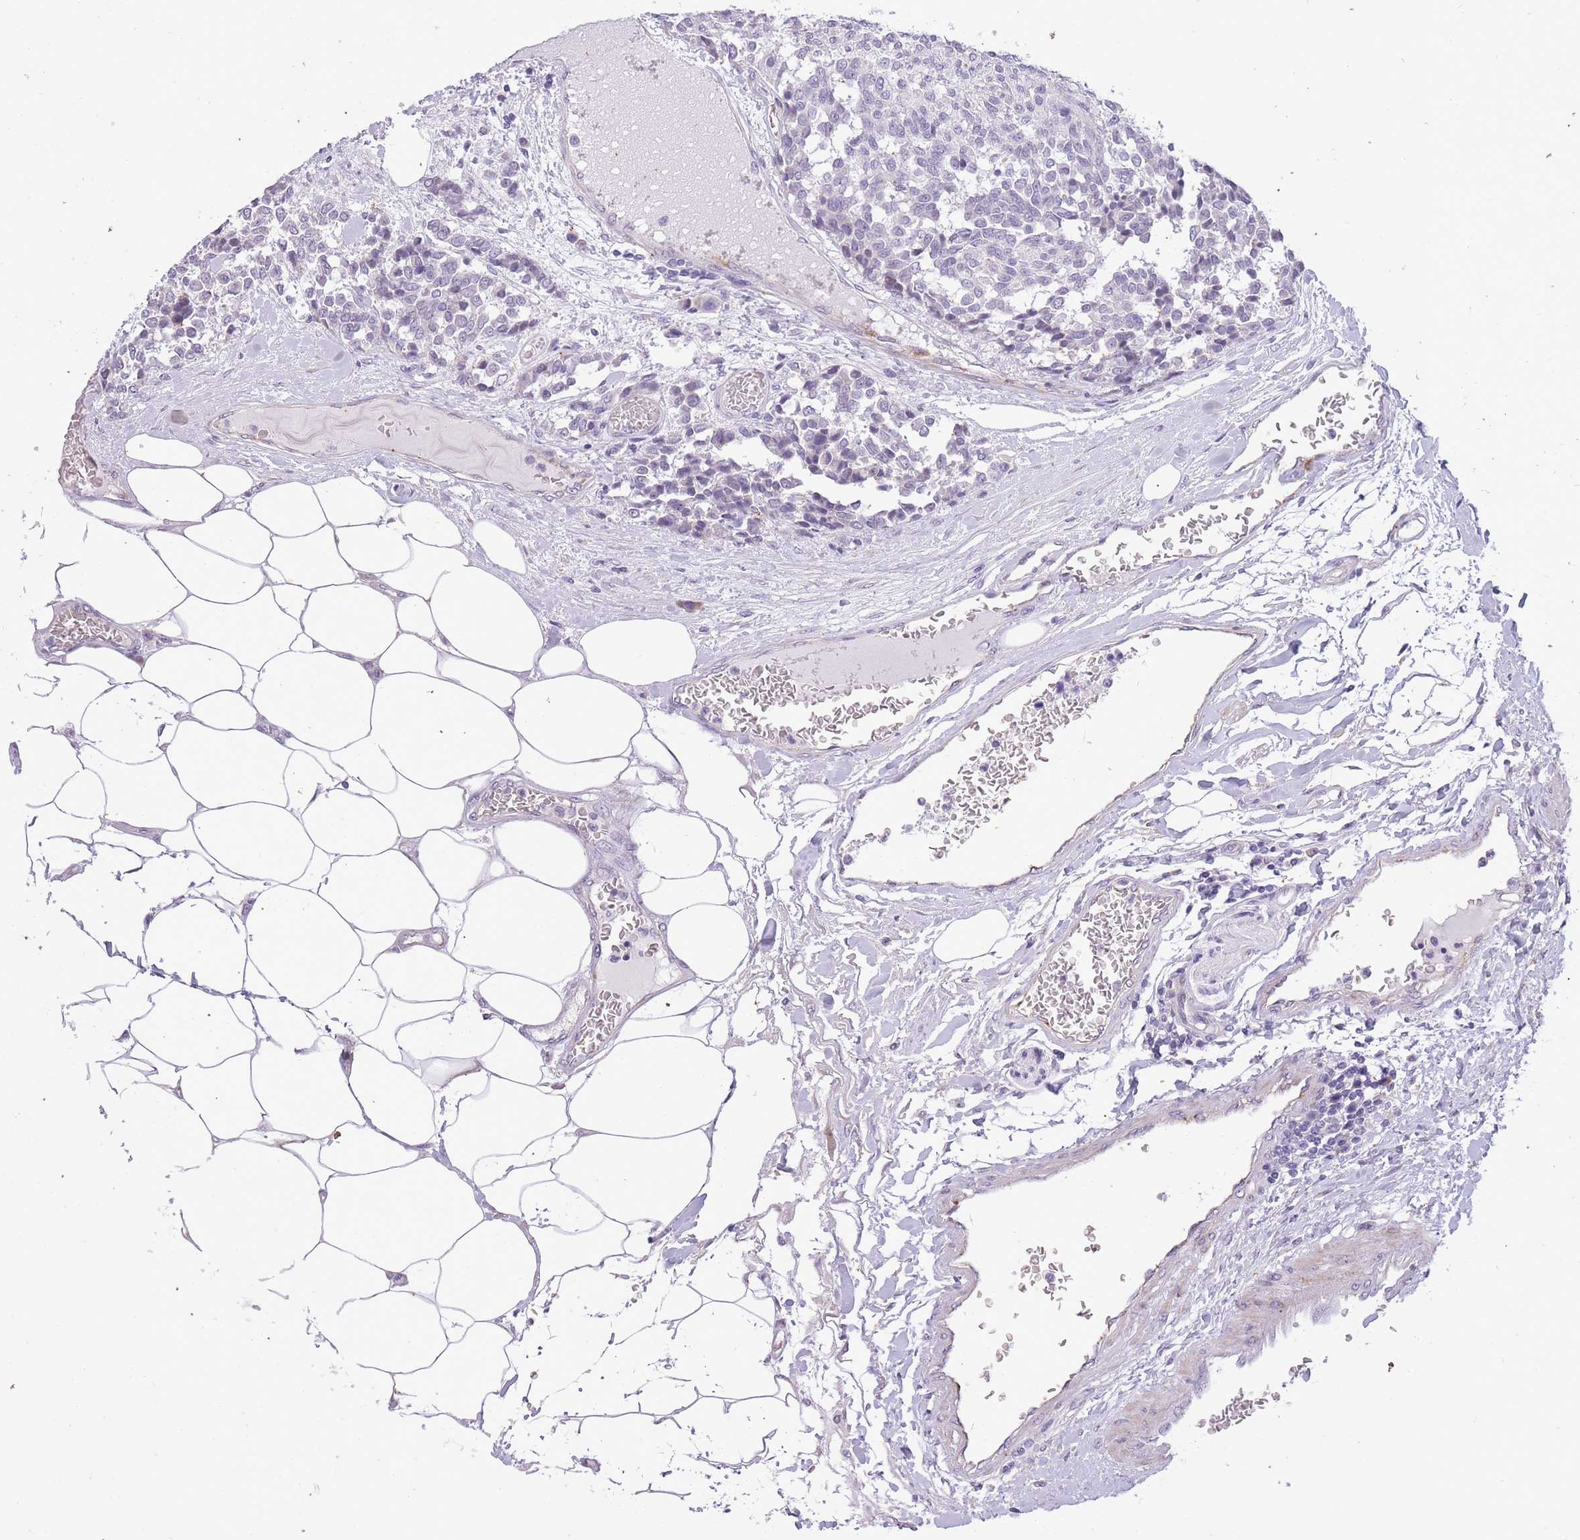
{"staining": {"intensity": "negative", "quantity": "none", "location": "none"}, "tissue": "carcinoid", "cell_type": "Tumor cells", "image_type": "cancer", "snomed": [{"axis": "morphology", "description": "Carcinoid, malignant, NOS"}, {"axis": "topography", "description": "Pancreas"}], "caption": "This is an immunohistochemistry (IHC) image of carcinoid. There is no expression in tumor cells.", "gene": "CNTNAP3", "patient": {"sex": "female", "age": 54}}